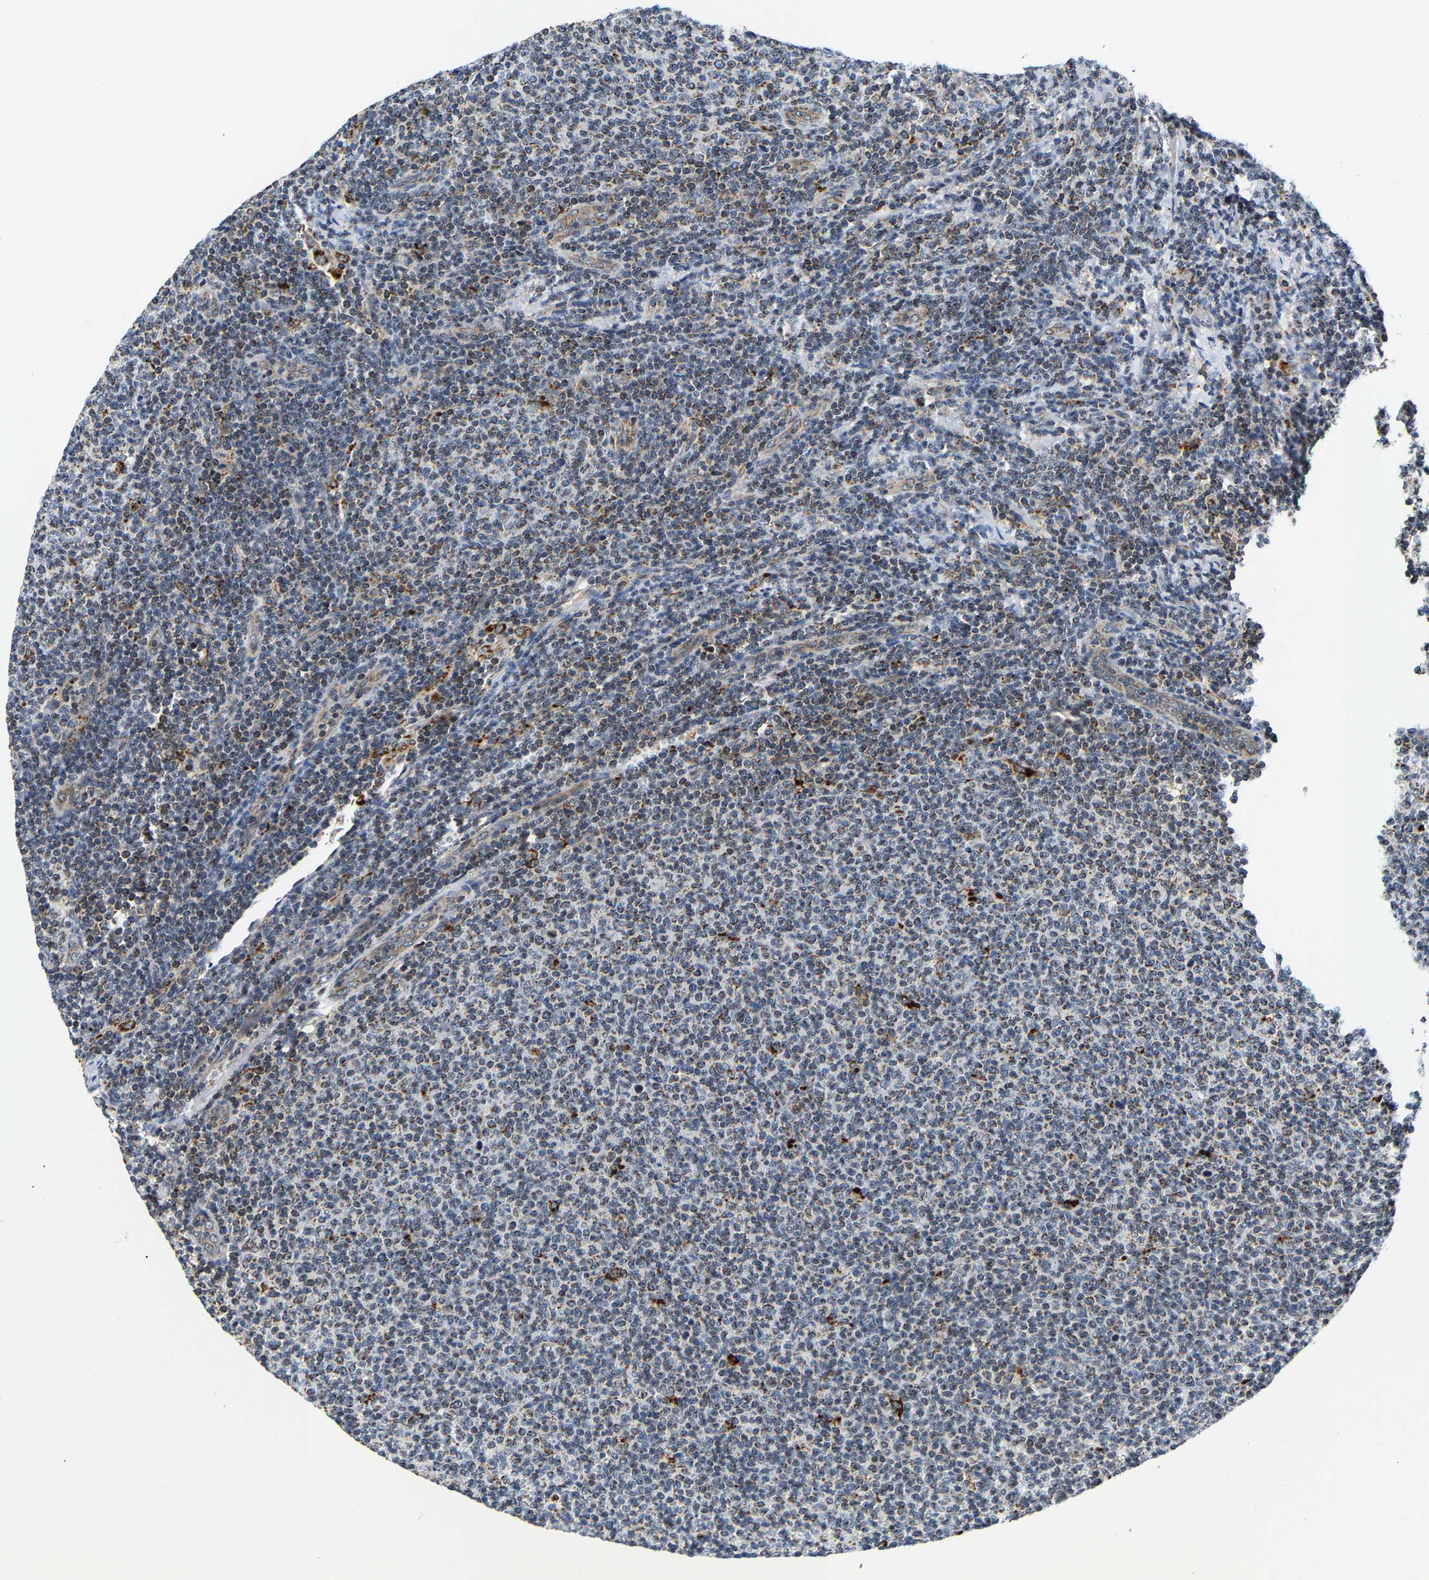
{"staining": {"intensity": "moderate", "quantity": "25%-75%", "location": "cytoplasmic/membranous"}, "tissue": "lymphoma", "cell_type": "Tumor cells", "image_type": "cancer", "snomed": [{"axis": "morphology", "description": "Malignant lymphoma, non-Hodgkin's type, Low grade"}, {"axis": "topography", "description": "Lymph node"}], "caption": "Lymphoma stained with IHC displays moderate cytoplasmic/membranous expression in approximately 25%-75% of tumor cells.", "gene": "GIMAP7", "patient": {"sex": "male", "age": 66}}